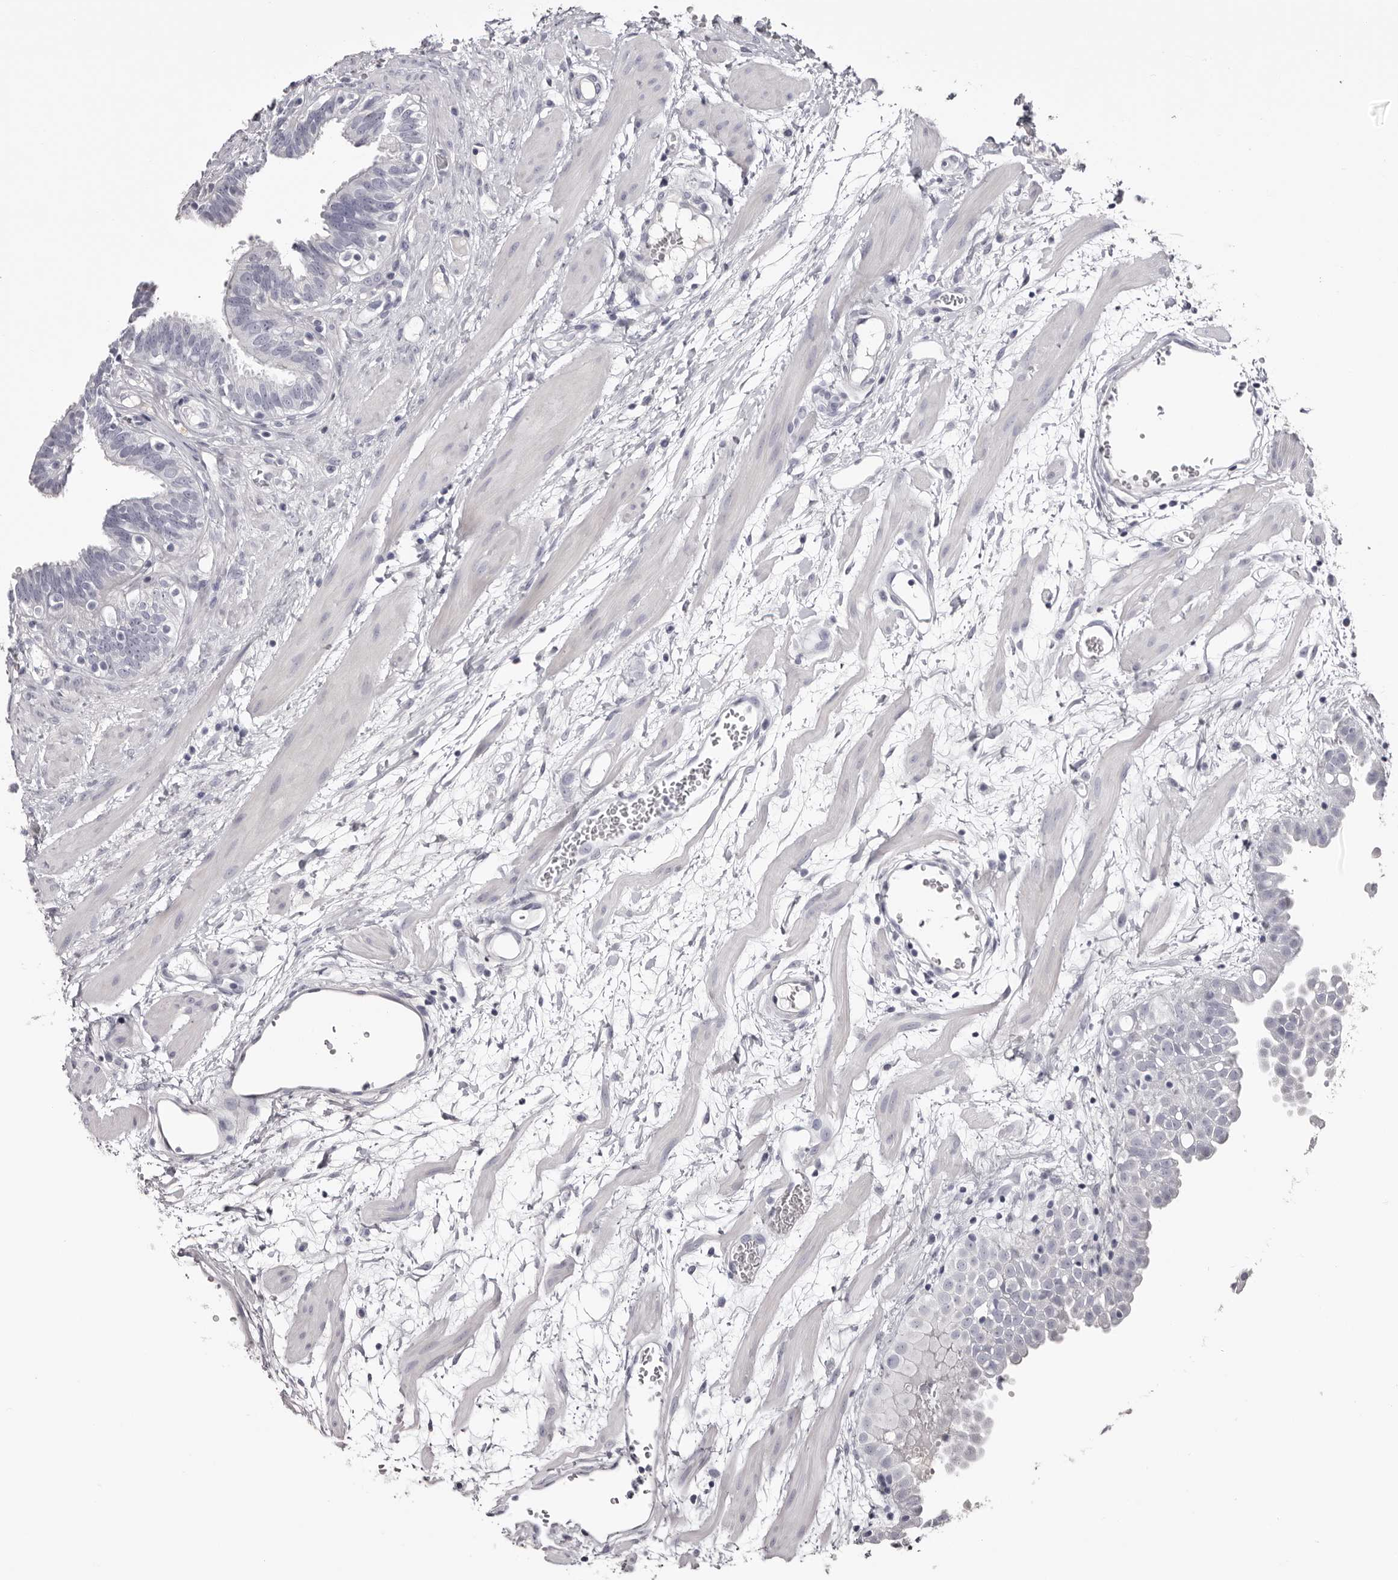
{"staining": {"intensity": "negative", "quantity": "none", "location": "none"}, "tissue": "fallopian tube", "cell_type": "Glandular cells", "image_type": "normal", "snomed": [{"axis": "morphology", "description": "Normal tissue, NOS"}, {"axis": "topography", "description": "Fallopian tube"}, {"axis": "topography", "description": "Placenta"}], "caption": "Glandular cells show no significant positivity in normal fallopian tube. The staining is performed using DAB brown chromogen with nuclei counter-stained in using hematoxylin.", "gene": "CA6", "patient": {"sex": "female", "age": 32}}